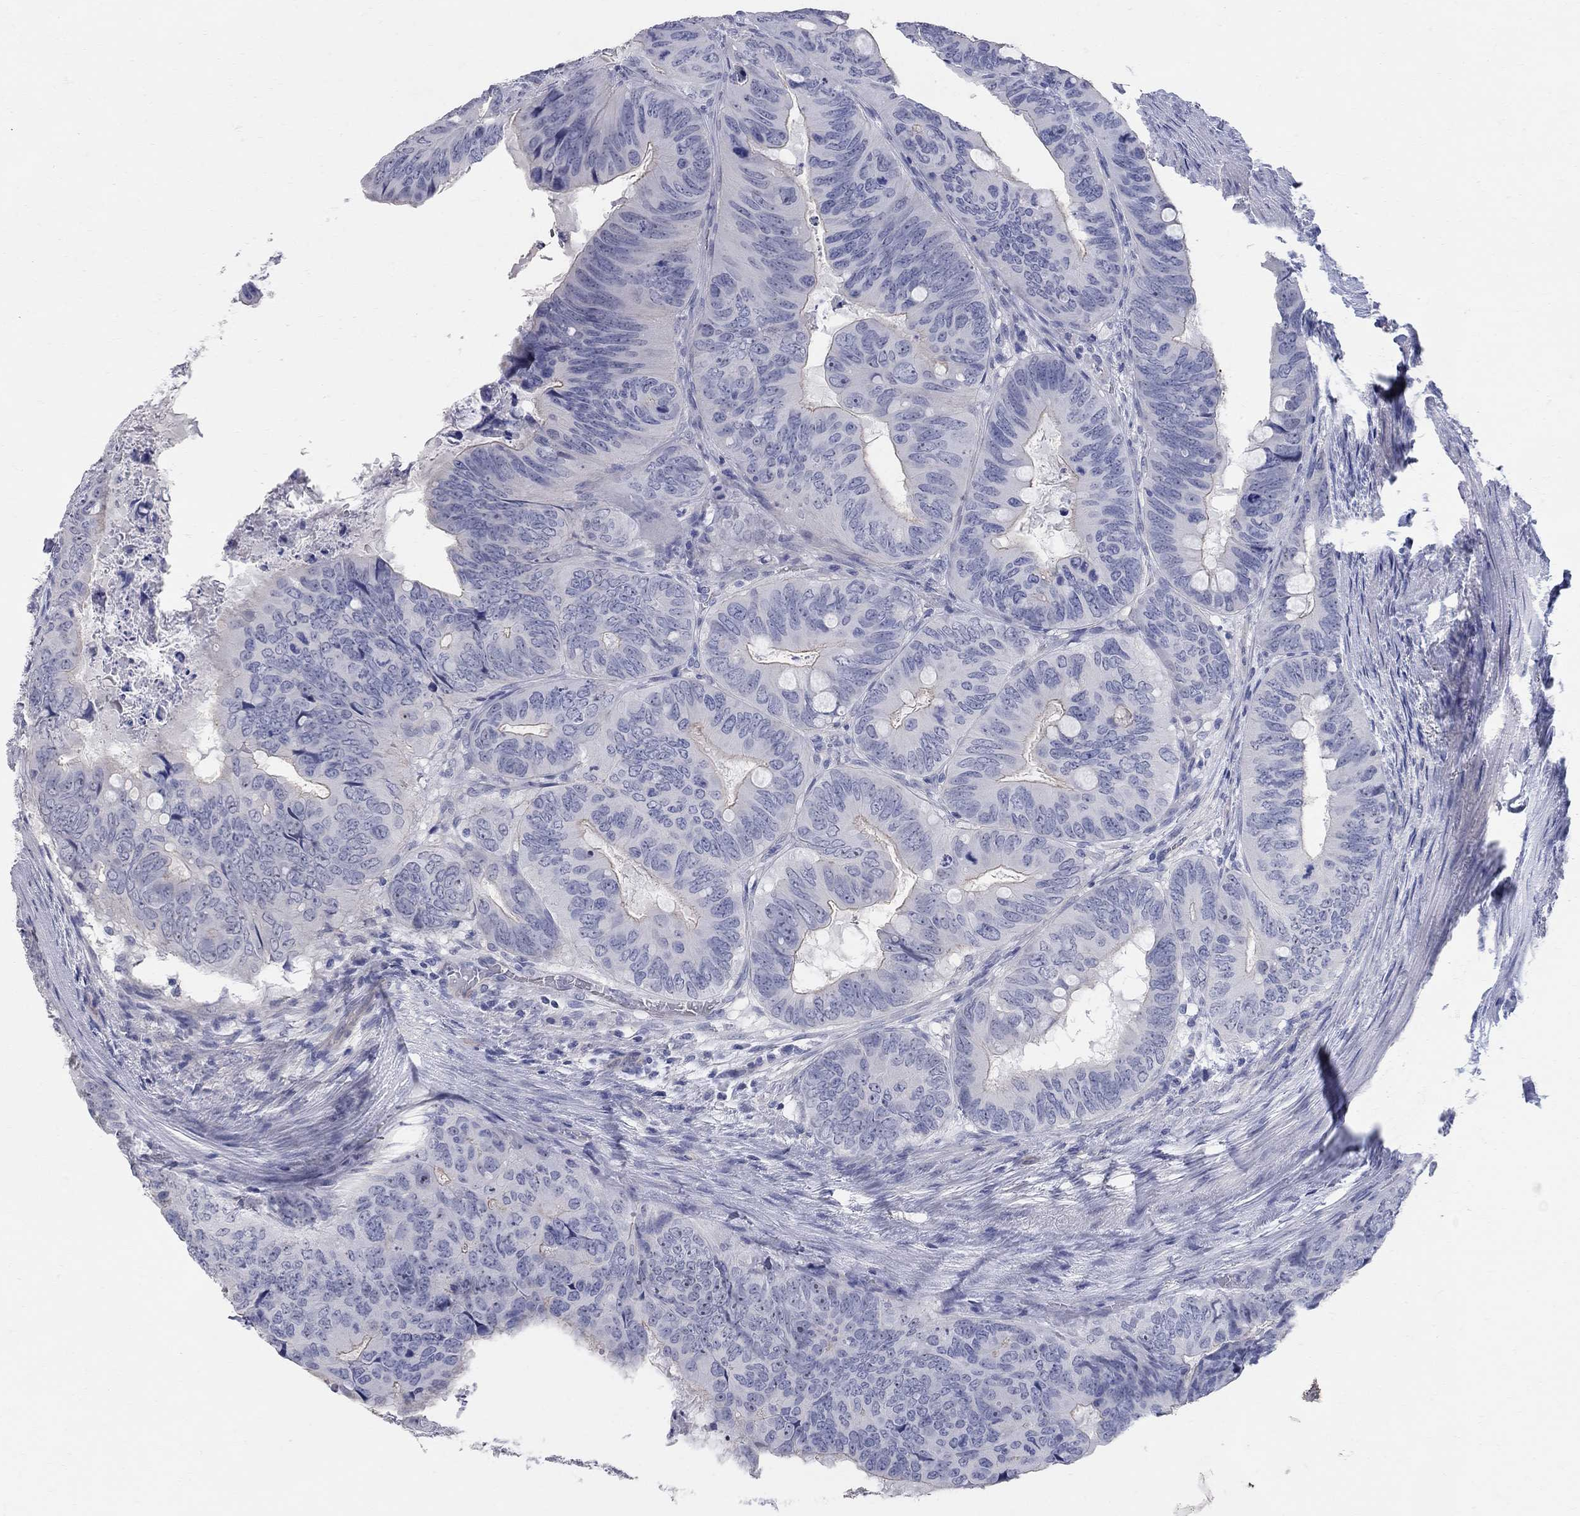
{"staining": {"intensity": "moderate", "quantity": "<25%", "location": "cytoplasmic/membranous"}, "tissue": "colorectal cancer", "cell_type": "Tumor cells", "image_type": "cancer", "snomed": [{"axis": "morphology", "description": "Adenocarcinoma, NOS"}, {"axis": "topography", "description": "Colon"}], "caption": "Moderate cytoplasmic/membranous positivity is present in about <25% of tumor cells in adenocarcinoma (colorectal). (DAB IHC, brown staining for protein, blue staining for nuclei).", "gene": "AOX1", "patient": {"sex": "male", "age": 79}}